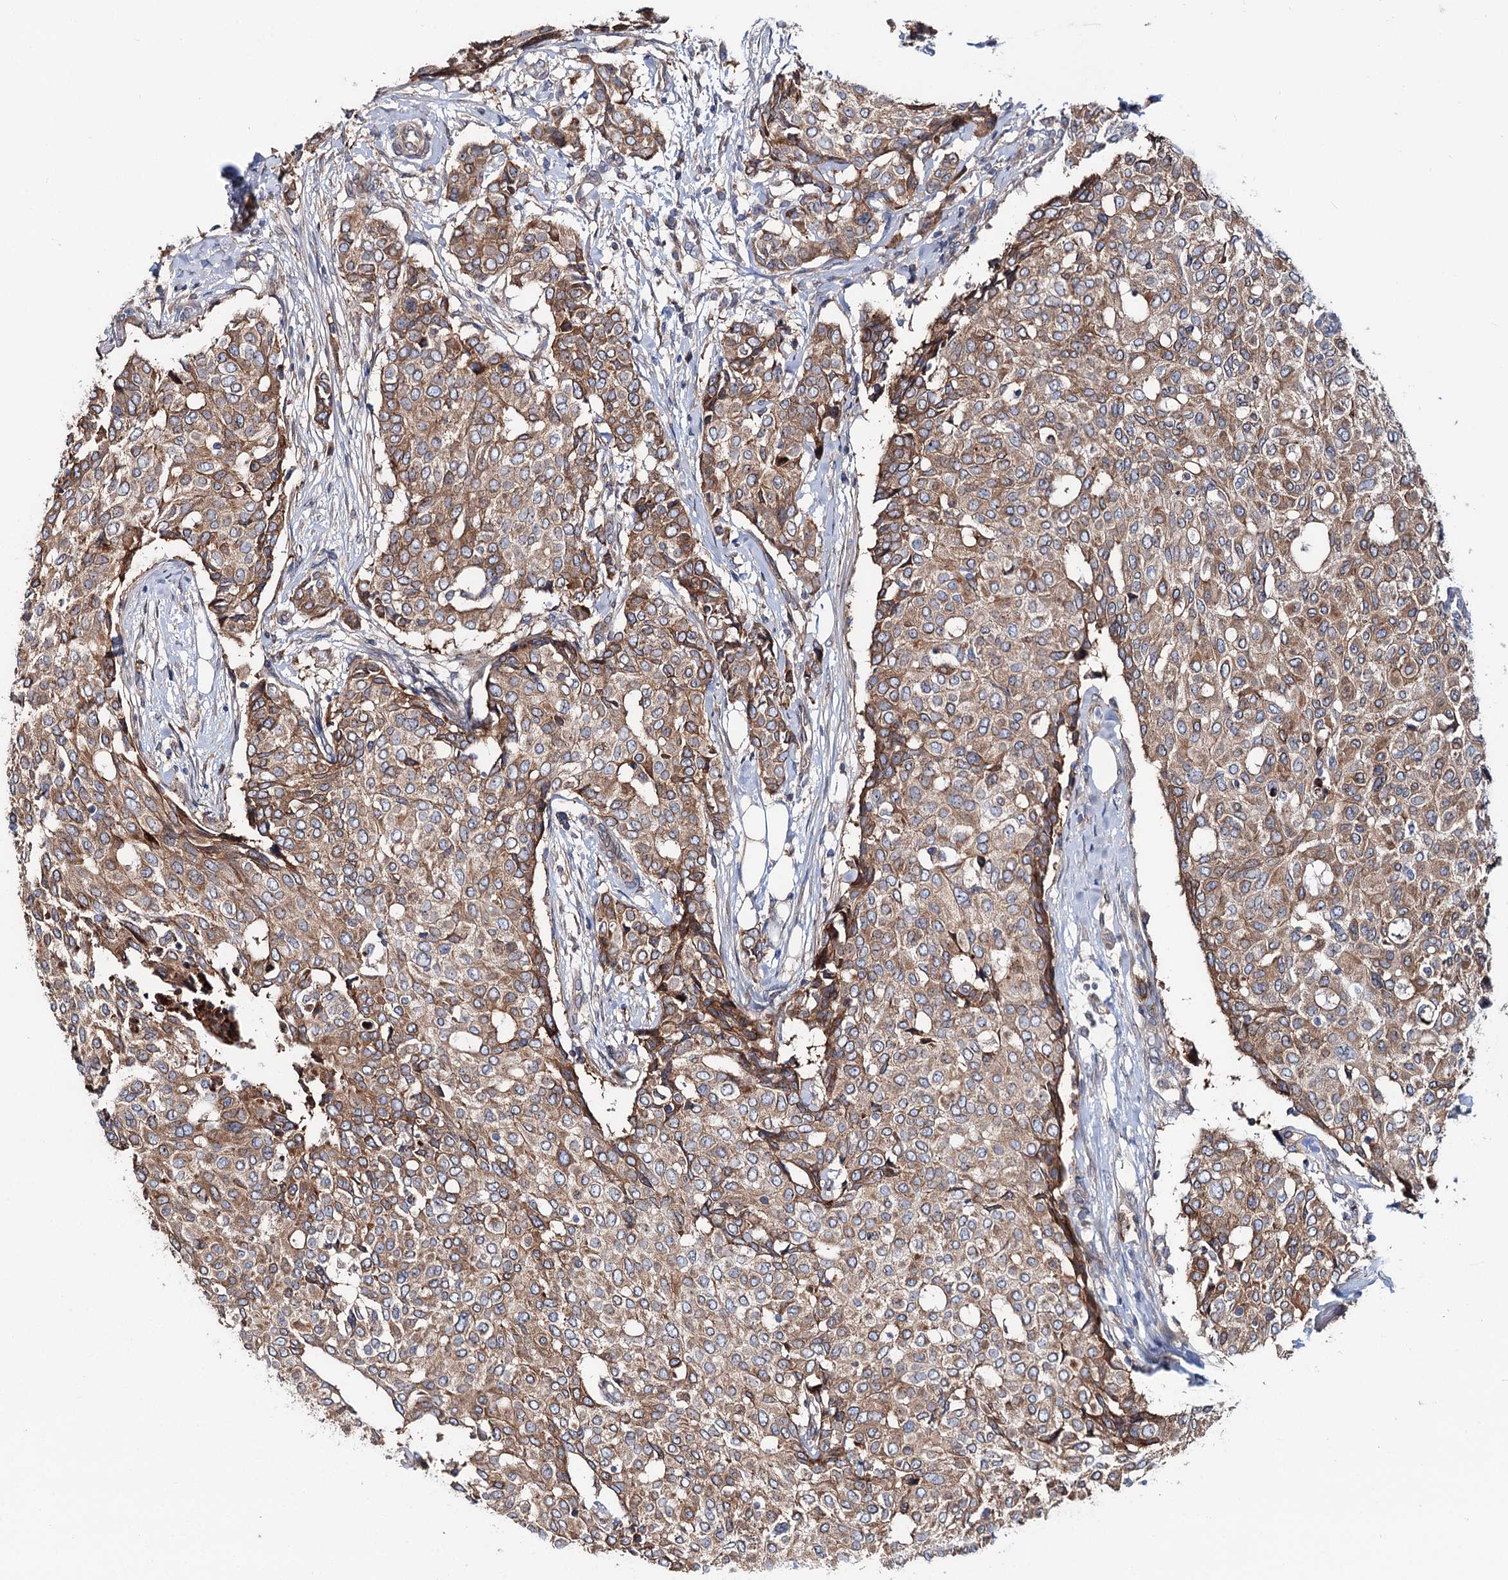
{"staining": {"intensity": "moderate", "quantity": ">75%", "location": "cytoplasmic/membranous"}, "tissue": "breast cancer", "cell_type": "Tumor cells", "image_type": "cancer", "snomed": [{"axis": "morphology", "description": "Lobular carcinoma"}, {"axis": "topography", "description": "Breast"}], "caption": "A brown stain labels moderate cytoplasmic/membranous staining of a protein in lobular carcinoma (breast) tumor cells.", "gene": "PTDSS2", "patient": {"sex": "female", "age": 51}}